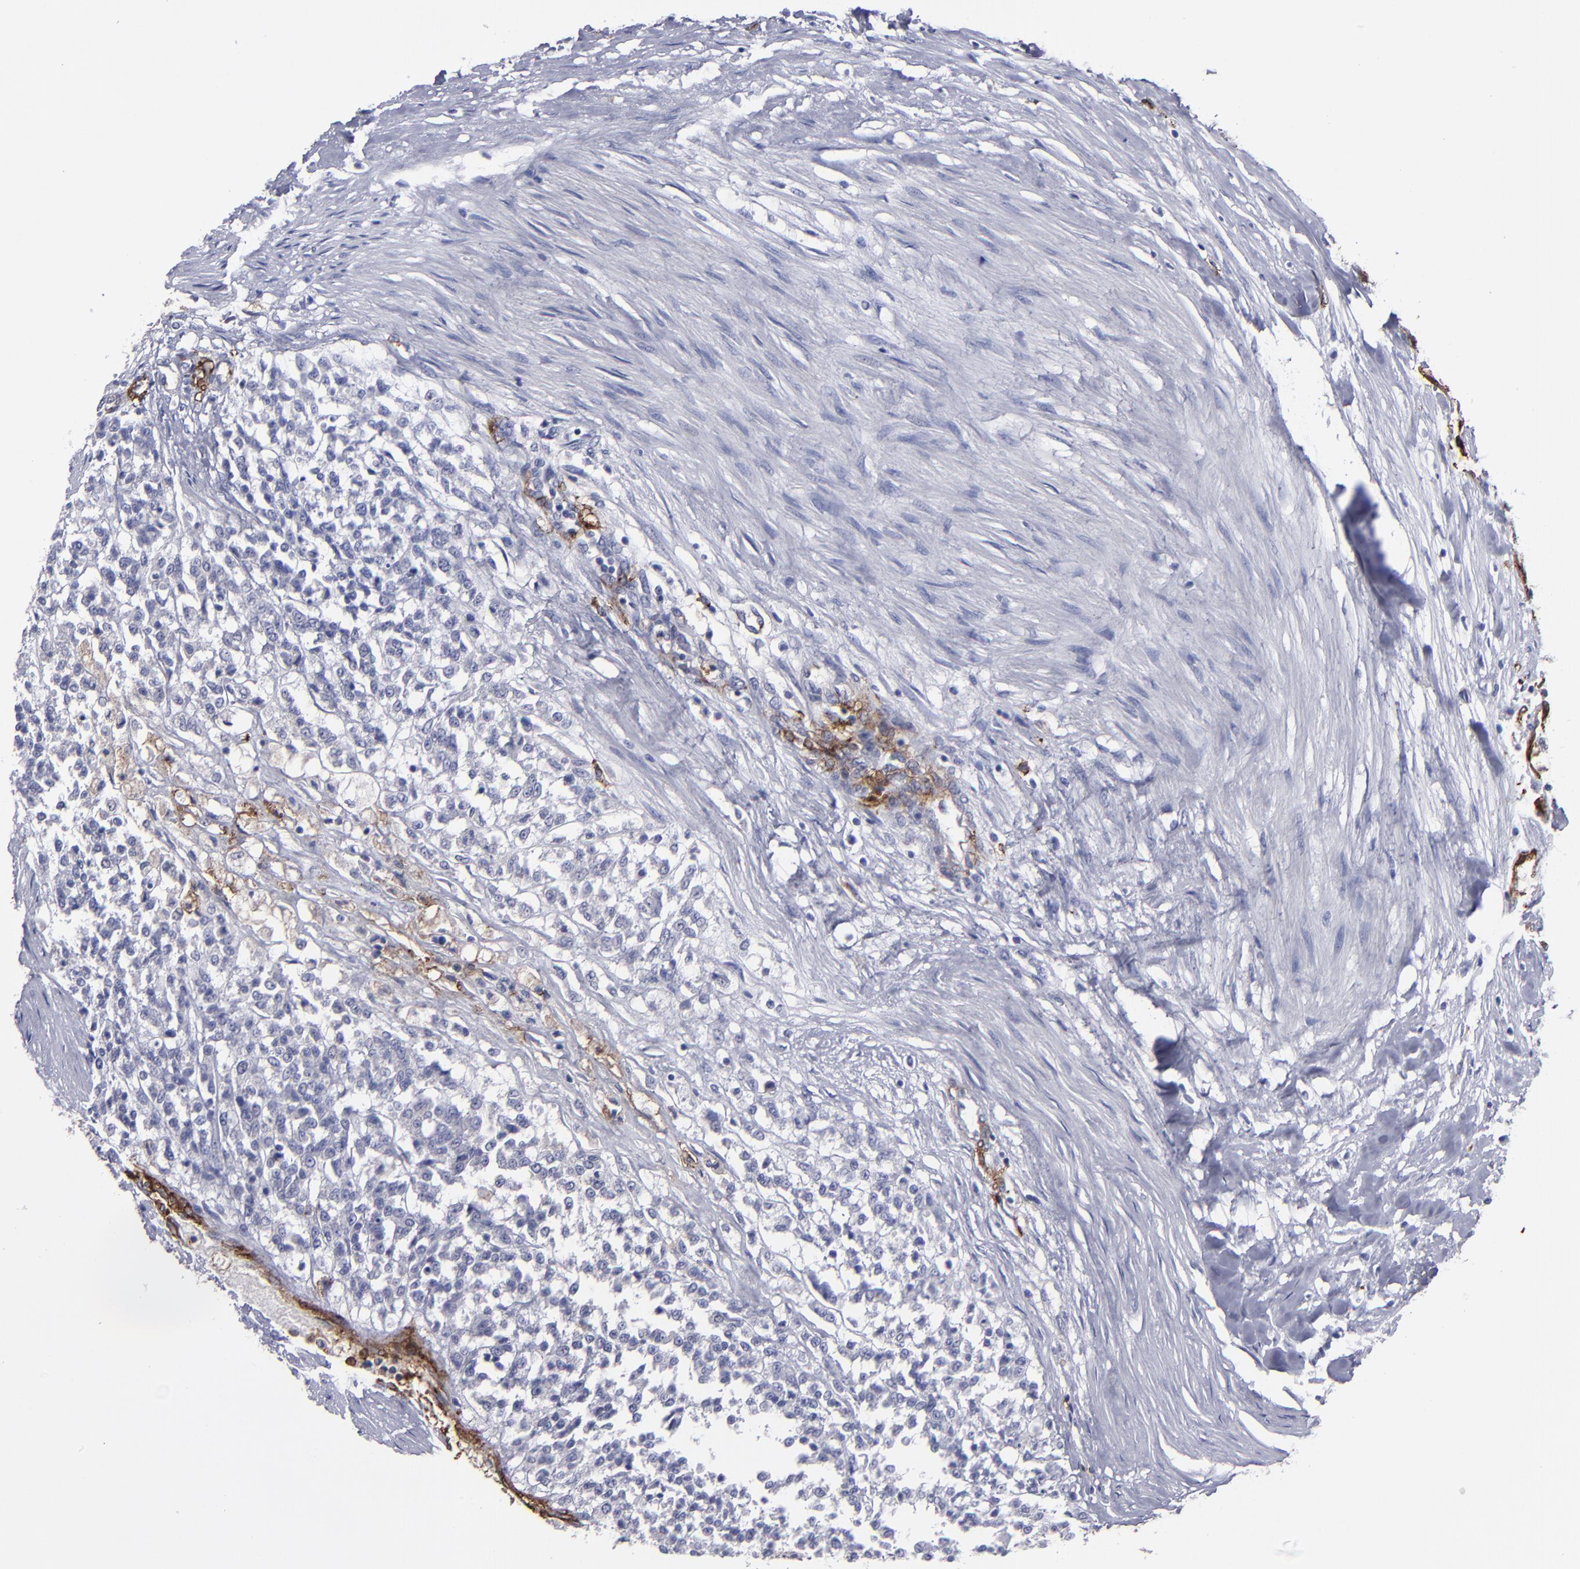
{"staining": {"intensity": "negative", "quantity": "none", "location": "none"}, "tissue": "testis cancer", "cell_type": "Tumor cells", "image_type": "cancer", "snomed": [{"axis": "morphology", "description": "Seminoma, NOS"}, {"axis": "topography", "description": "Testis"}], "caption": "A high-resolution micrograph shows immunohistochemistry (IHC) staining of seminoma (testis), which displays no significant staining in tumor cells.", "gene": "CD36", "patient": {"sex": "male", "age": 59}}